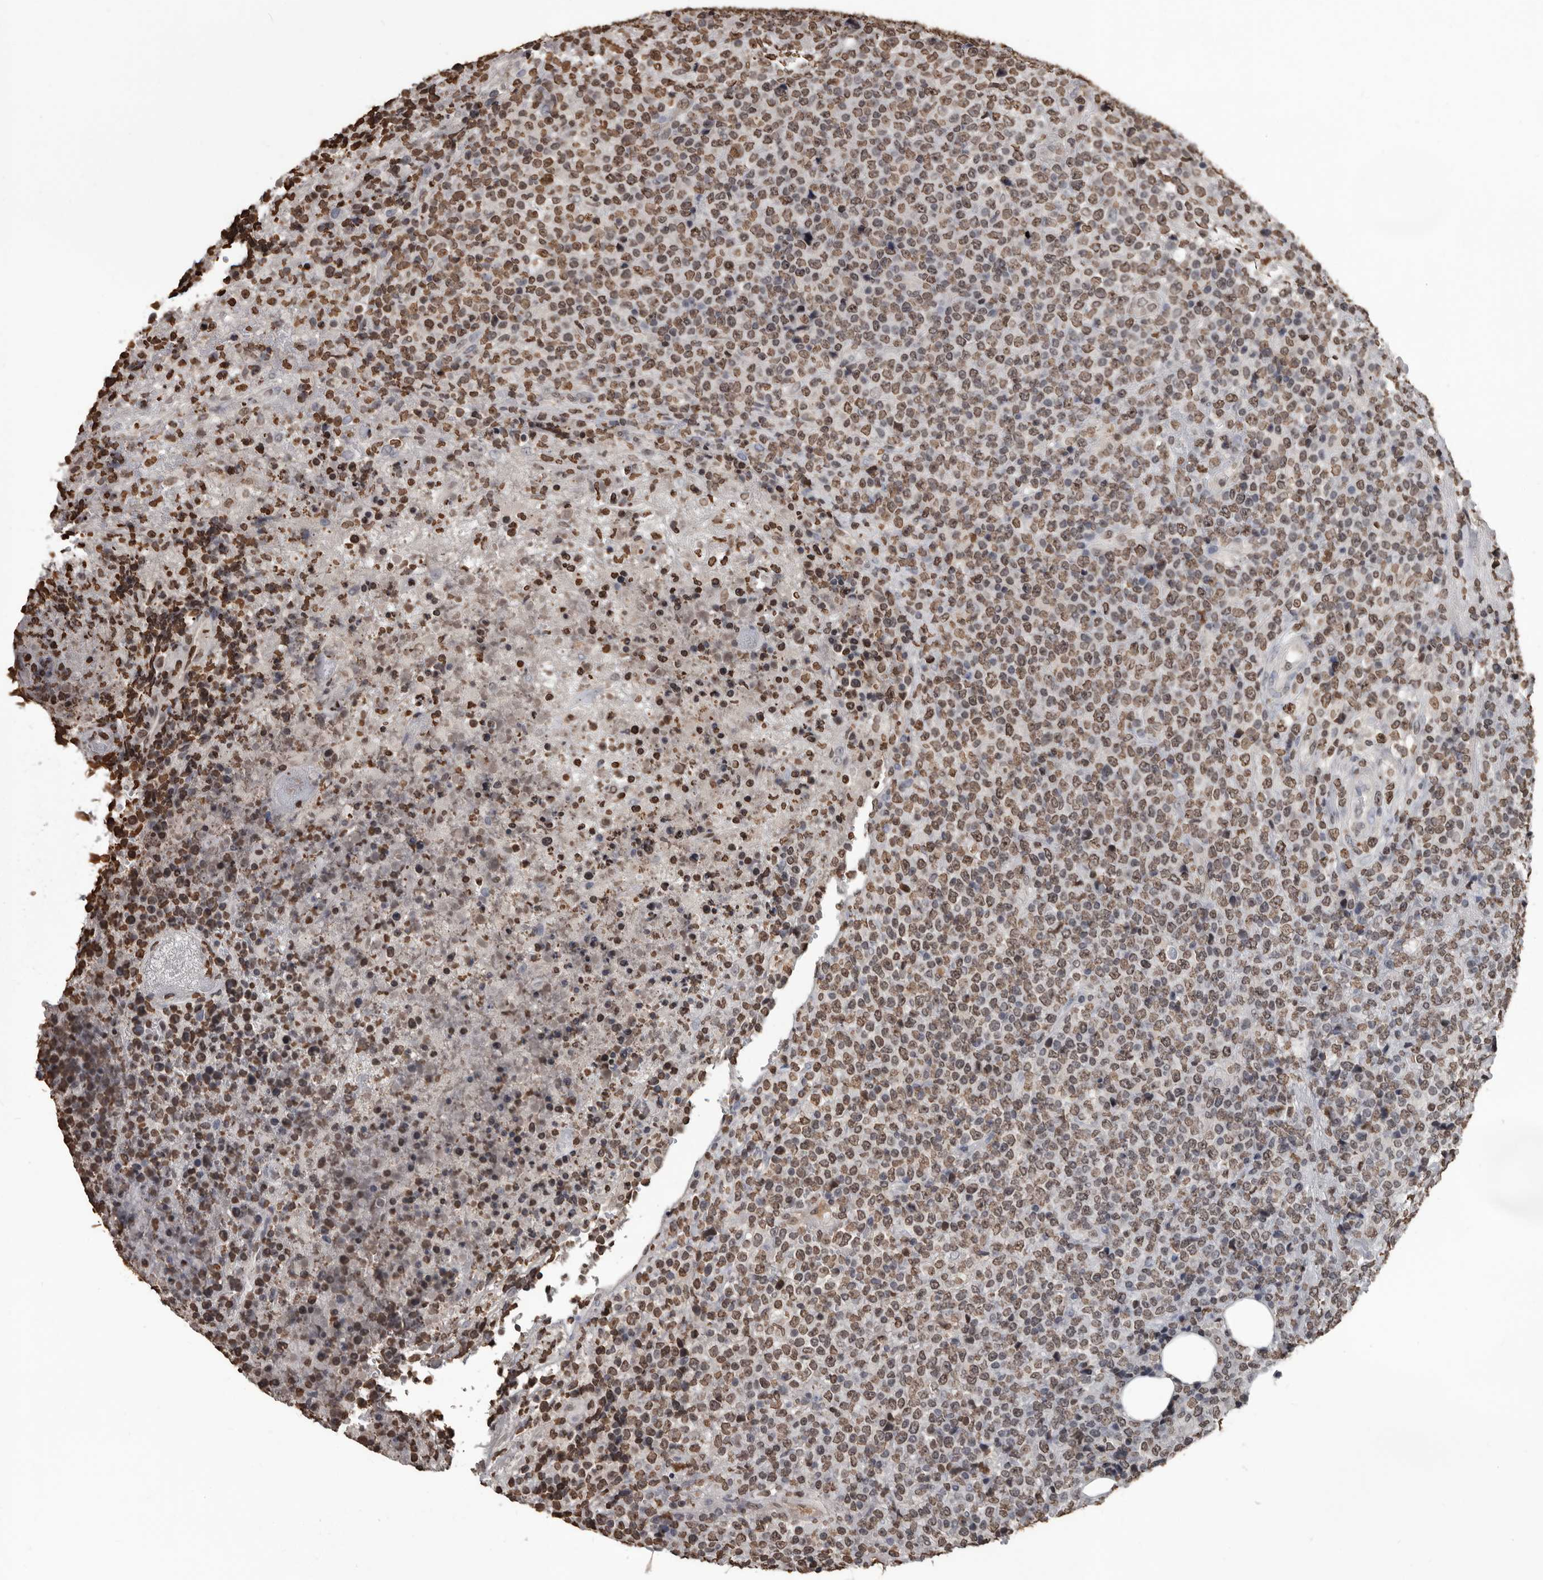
{"staining": {"intensity": "moderate", "quantity": ">75%", "location": "nuclear"}, "tissue": "lymphoma", "cell_type": "Tumor cells", "image_type": "cancer", "snomed": [{"axis": "morphology", "description": "Malignant lymphoma, non-Hodgkin's type, High grade"}, {"axis": "topography", "description": "Lymph node"}], "caption": "A histopathology image of high-grade malignant lymphoma, non-Hodgkin's type stained for a protein reveals moderate nuclear brown staining in tumor cells.", "gene": "AHR", "patient": {"sex": "male", "age": 13}}